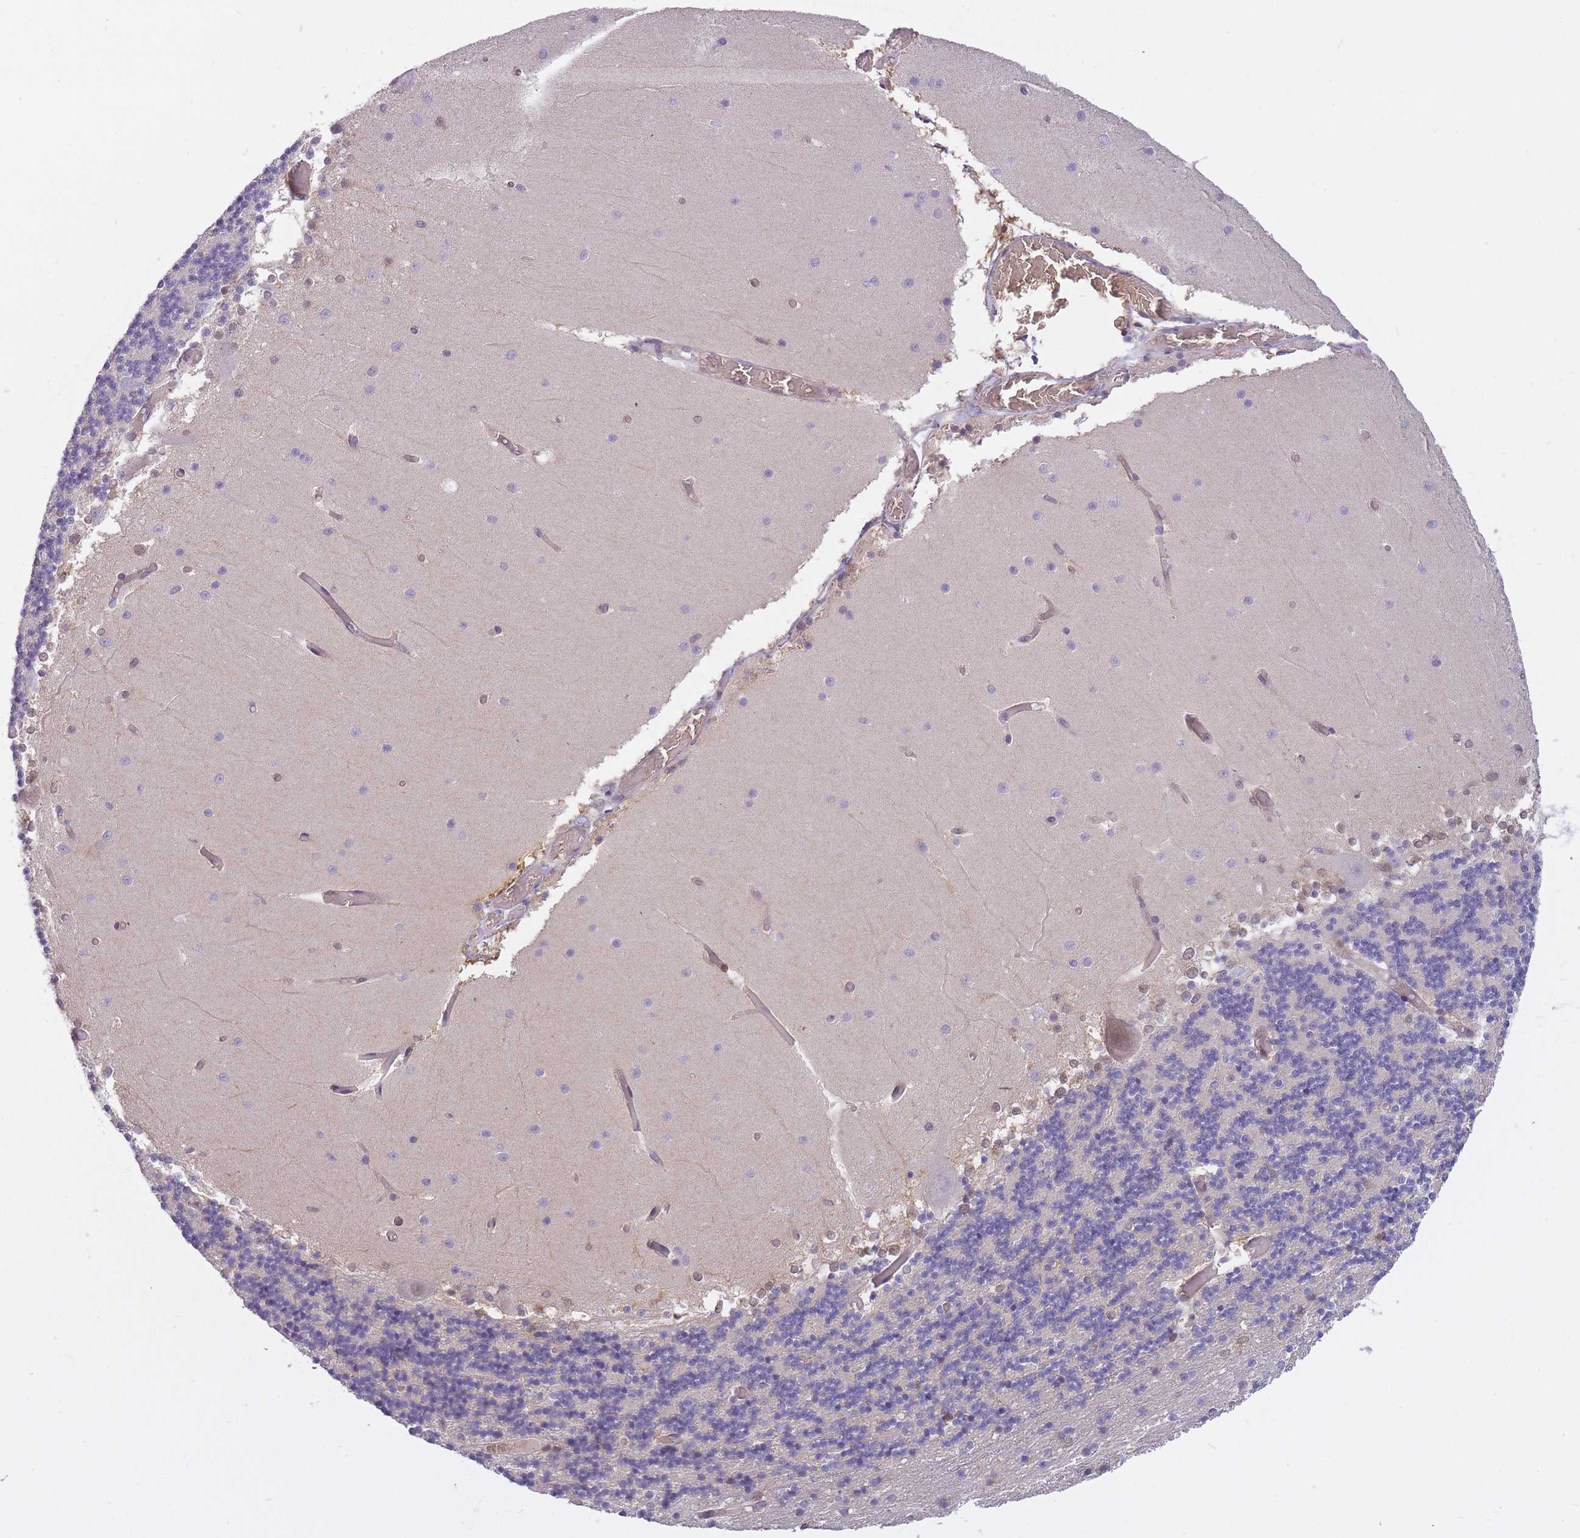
{"staining": {"intensity": "negative", "quantity": "none", "location": "none"}, "tissue": "cerebellum", "cell_type": "Cells in granular layer", "image_type": "normal", "snomed": [{"axis": "morphology", "description": "Normal tissue, NOS"}, {"axis": "topography", "description": "Cerebellum"}], "caption": "This is a histopathology image of immunohistochemistry (IHC) staining of benign cerebellum, which shows no staining in cells in granular layer.", "gene": "CXorf38", "patient": {"sex": "female", "age": 28}}